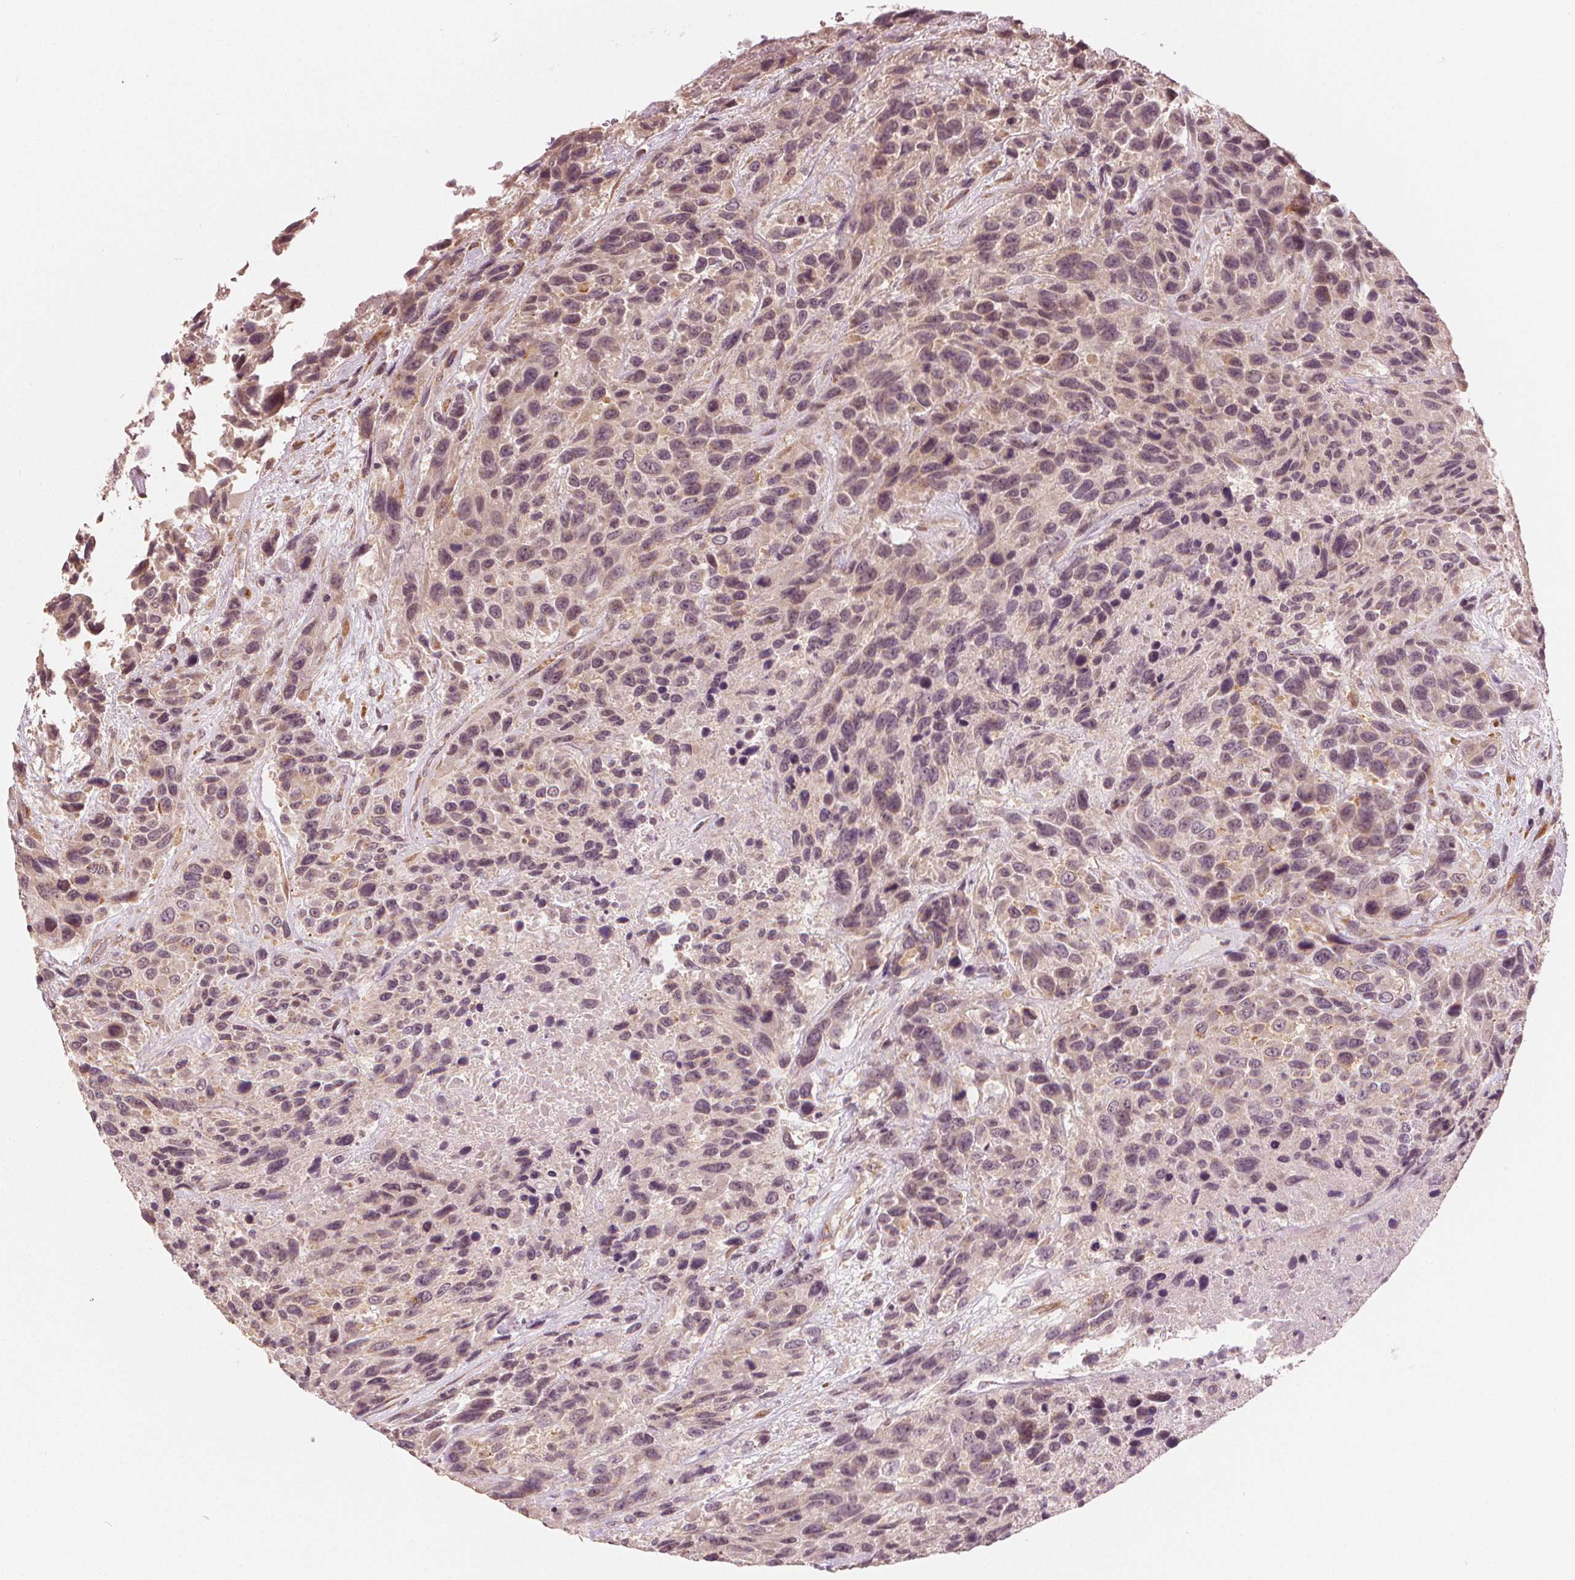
{"staining": {"intensity": "negative", "quantity": "none", "location": "none"}, "tissue": "urothelial cancer", "cell_type": "Tumor cells", "image_type": "cancer", "snomed": [{"axis": "morphology", "description": "Urothelial carcinoma, High grade"}, {"axis": "topography", "description": "Urinary bladder"}], "caption": "Immunohistochemistry photomicrograph of neoplastic tissue: high-grade urothelial carcinoma stained with DAB displays no significant protein staining in tumor cells.", "gene": "CLBA1", "patient": {"sex": "female", "age": 70}}